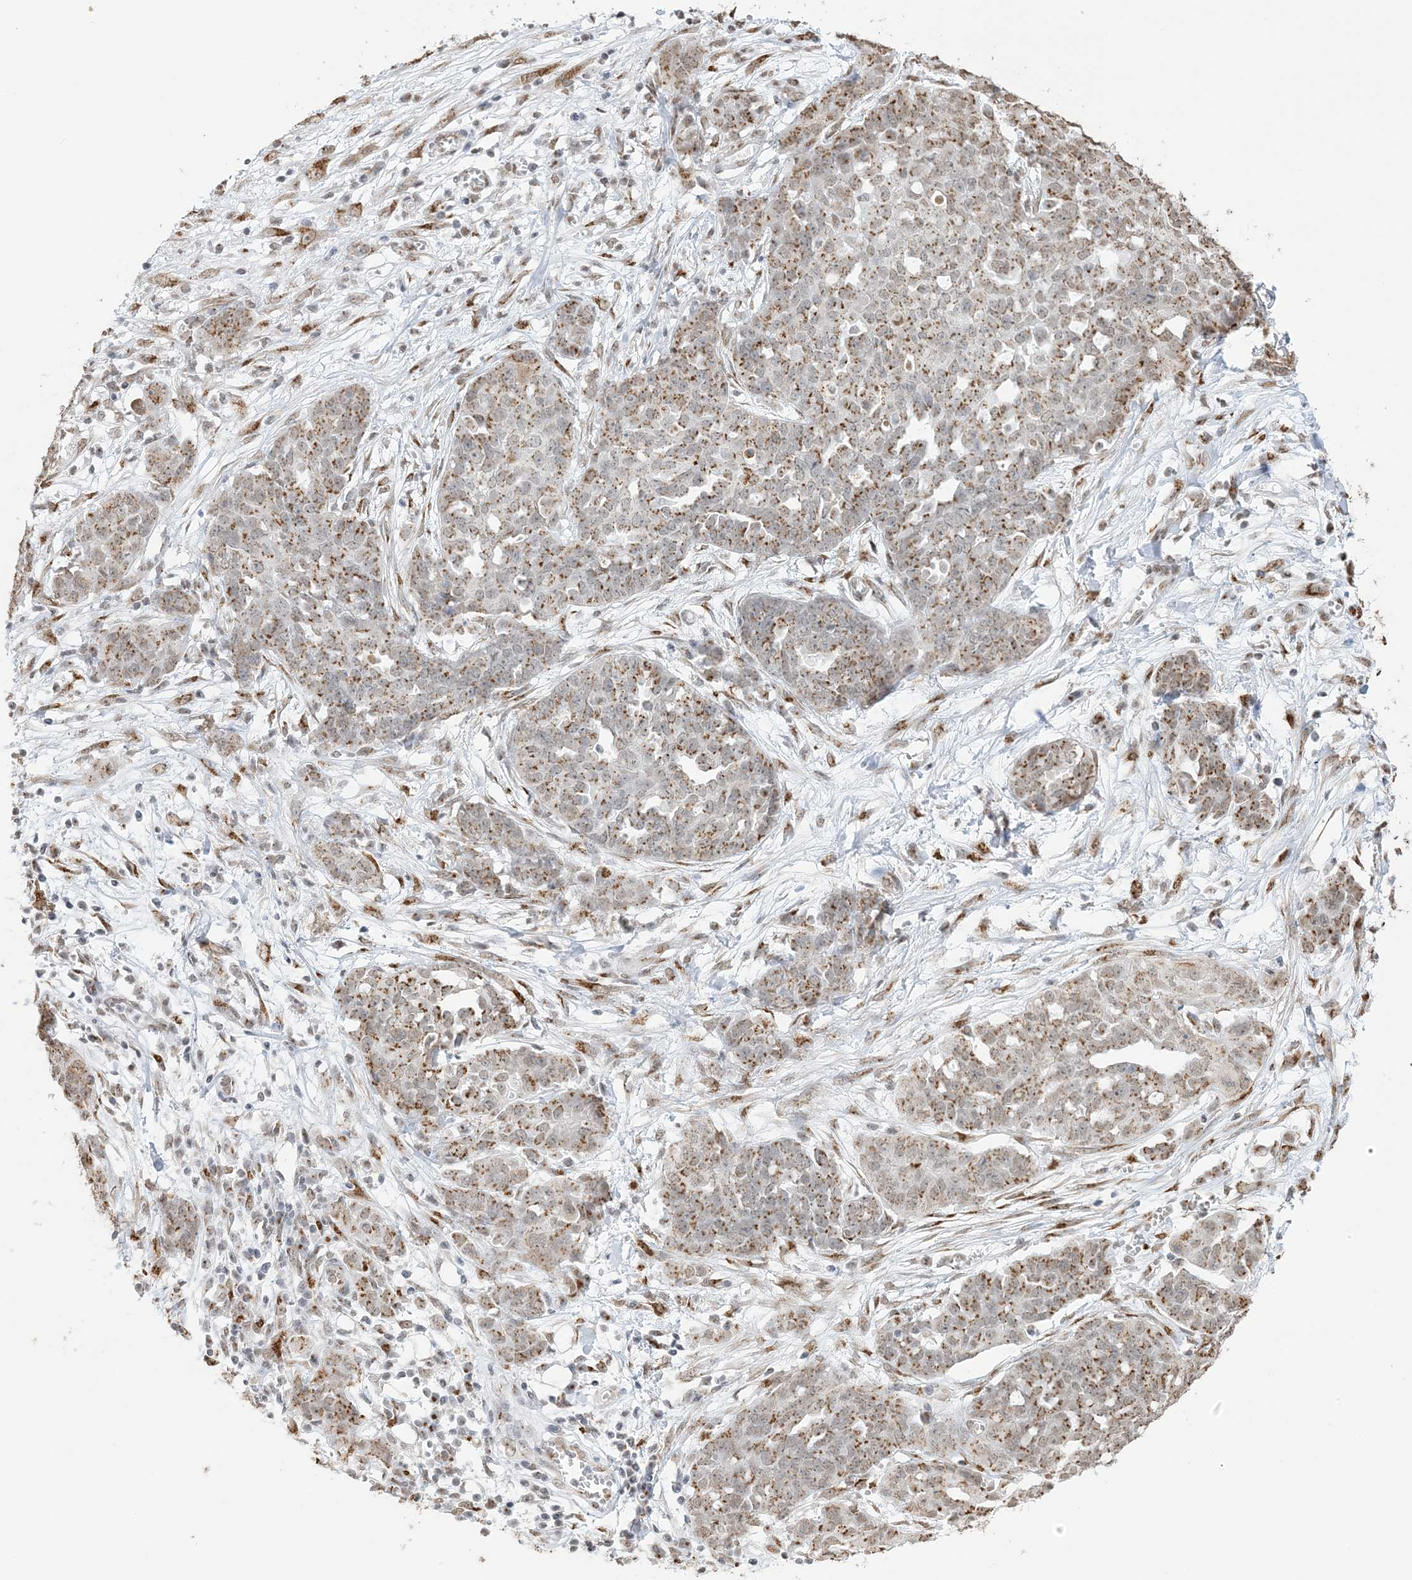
{"staining": {"intensity": "moderate", "quantity": ">75%", "location": "cytoplasmic/membranous,nuclear"}, "tissue": "ovarian cancer", "cell_type": "Tumor cells", "image_type": "cancer", "snomed": [{"axis": "morphology", "description": "Cystadenocarcinoma, serous, NOS"}, {"axis": "topography", "description": "Soft tissue"}, {"axis": "topography", "description": "Ovary"}], "caption": "Immunohistochemical staining of human serous cystadenocarcinoma (ovarian) exhibits medium levels of moderate cytoplasmic/membranous and nuclear staining in approximately >75% of tumor cells.", "gene": "GPR107", "patient": {"sex": "female", "age": 57}}